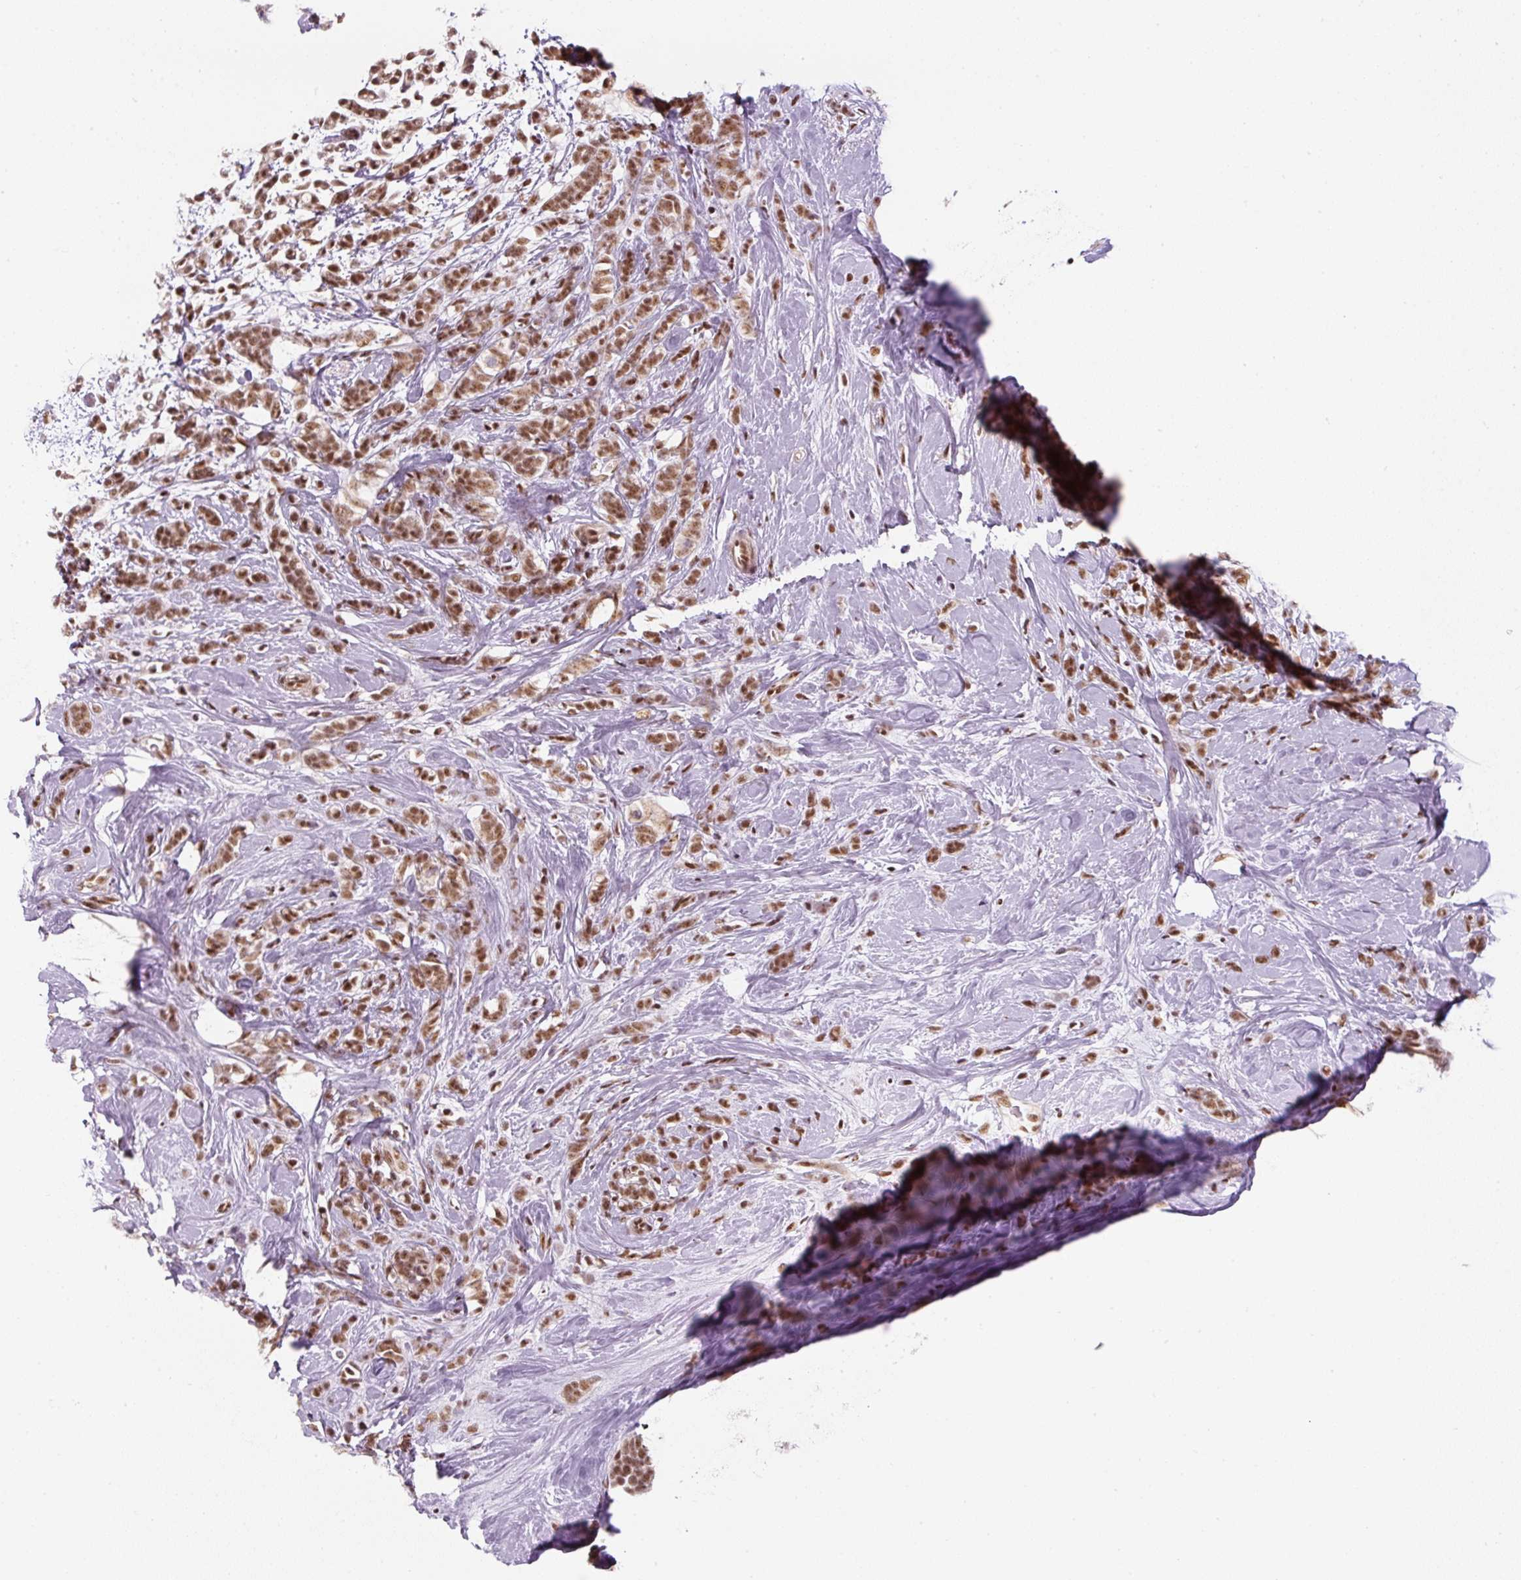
{"staining": {"intensity": "moderate", "quantity": ">75%", "location": "nuclear"}, "tissue": "breast cancer", "cell_type": "Tumor cells", "image_type": "cancer", "snomed": [{"axis": "morphology", "description": "Lobular carcinoma"}, {"axis": "topography", "description": "Breast"}], "caption": "This histopathology image reveals immunohistochemistry (IHC) staining of human lobular carcinoma (breast), with medium moderate nuclear expression in about >75% of tumor cells.", "gene": "U2AF2", "patient": {"sex": "female", "age": 58}}